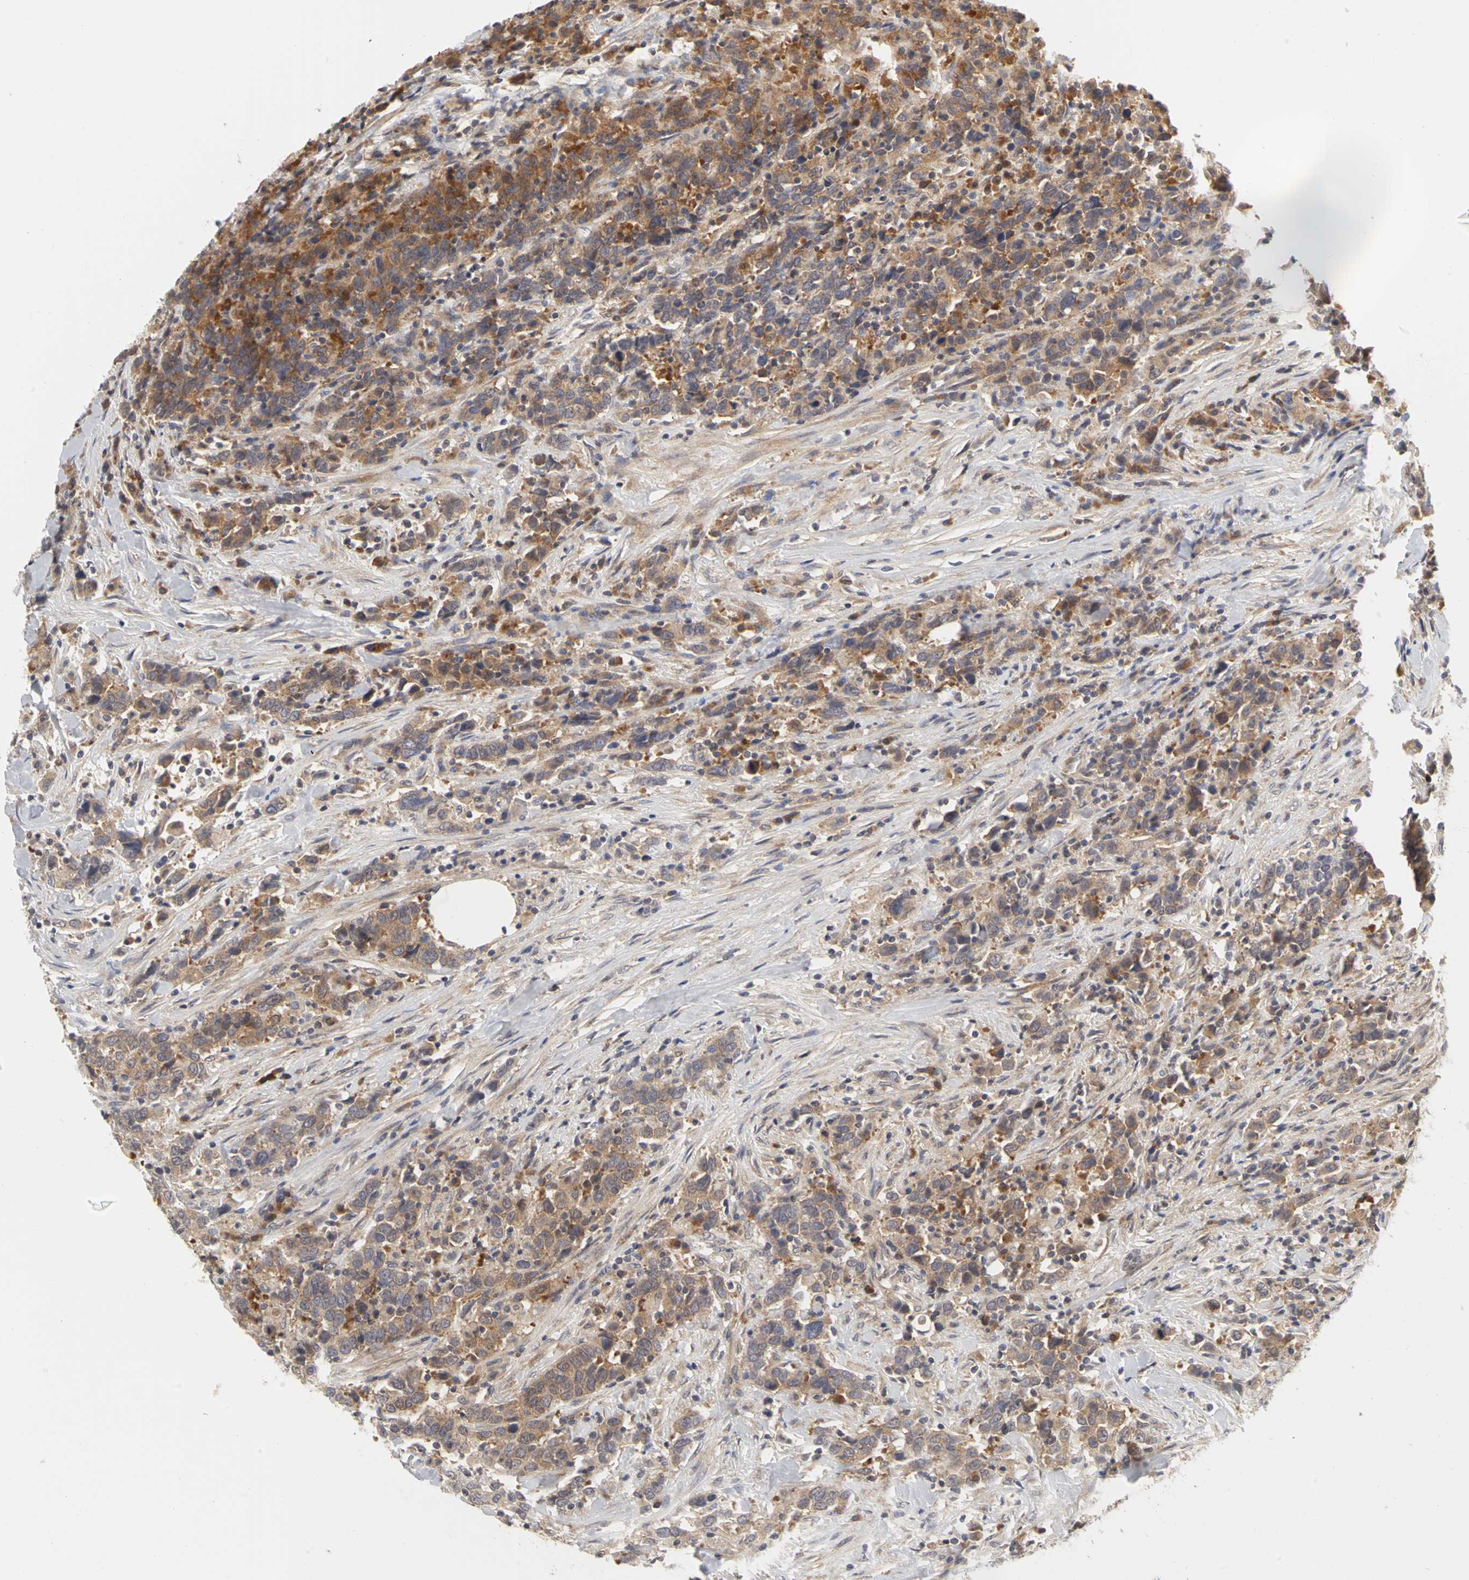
{"staining": {"intensity": "moderate", "quantity": ">75%", "location": "cytoplasmic/membranous"}, "tissue": "urothelial cancer", "cell_type": "Tumor cells", "image_type": "cancer", "snomed": [{"axis": "morphology", "description": "Urothelial carcinoma, High grade"}, {"axis": "topography", "description": "Urinary bladder"}], "caption": "Immunohistochemistry image of neoplastic tissue: urothelial cancer stained using immunohistochemistry (IHC) demonstrates medium levels of moderate protein expression localized specifically in the cytoplasmic/membranous of tumor cells, appearing as a cytoplasmic/membranous brown color.", "gene": "IRAK1", "patient": {"sex": "male", "age": 61}}